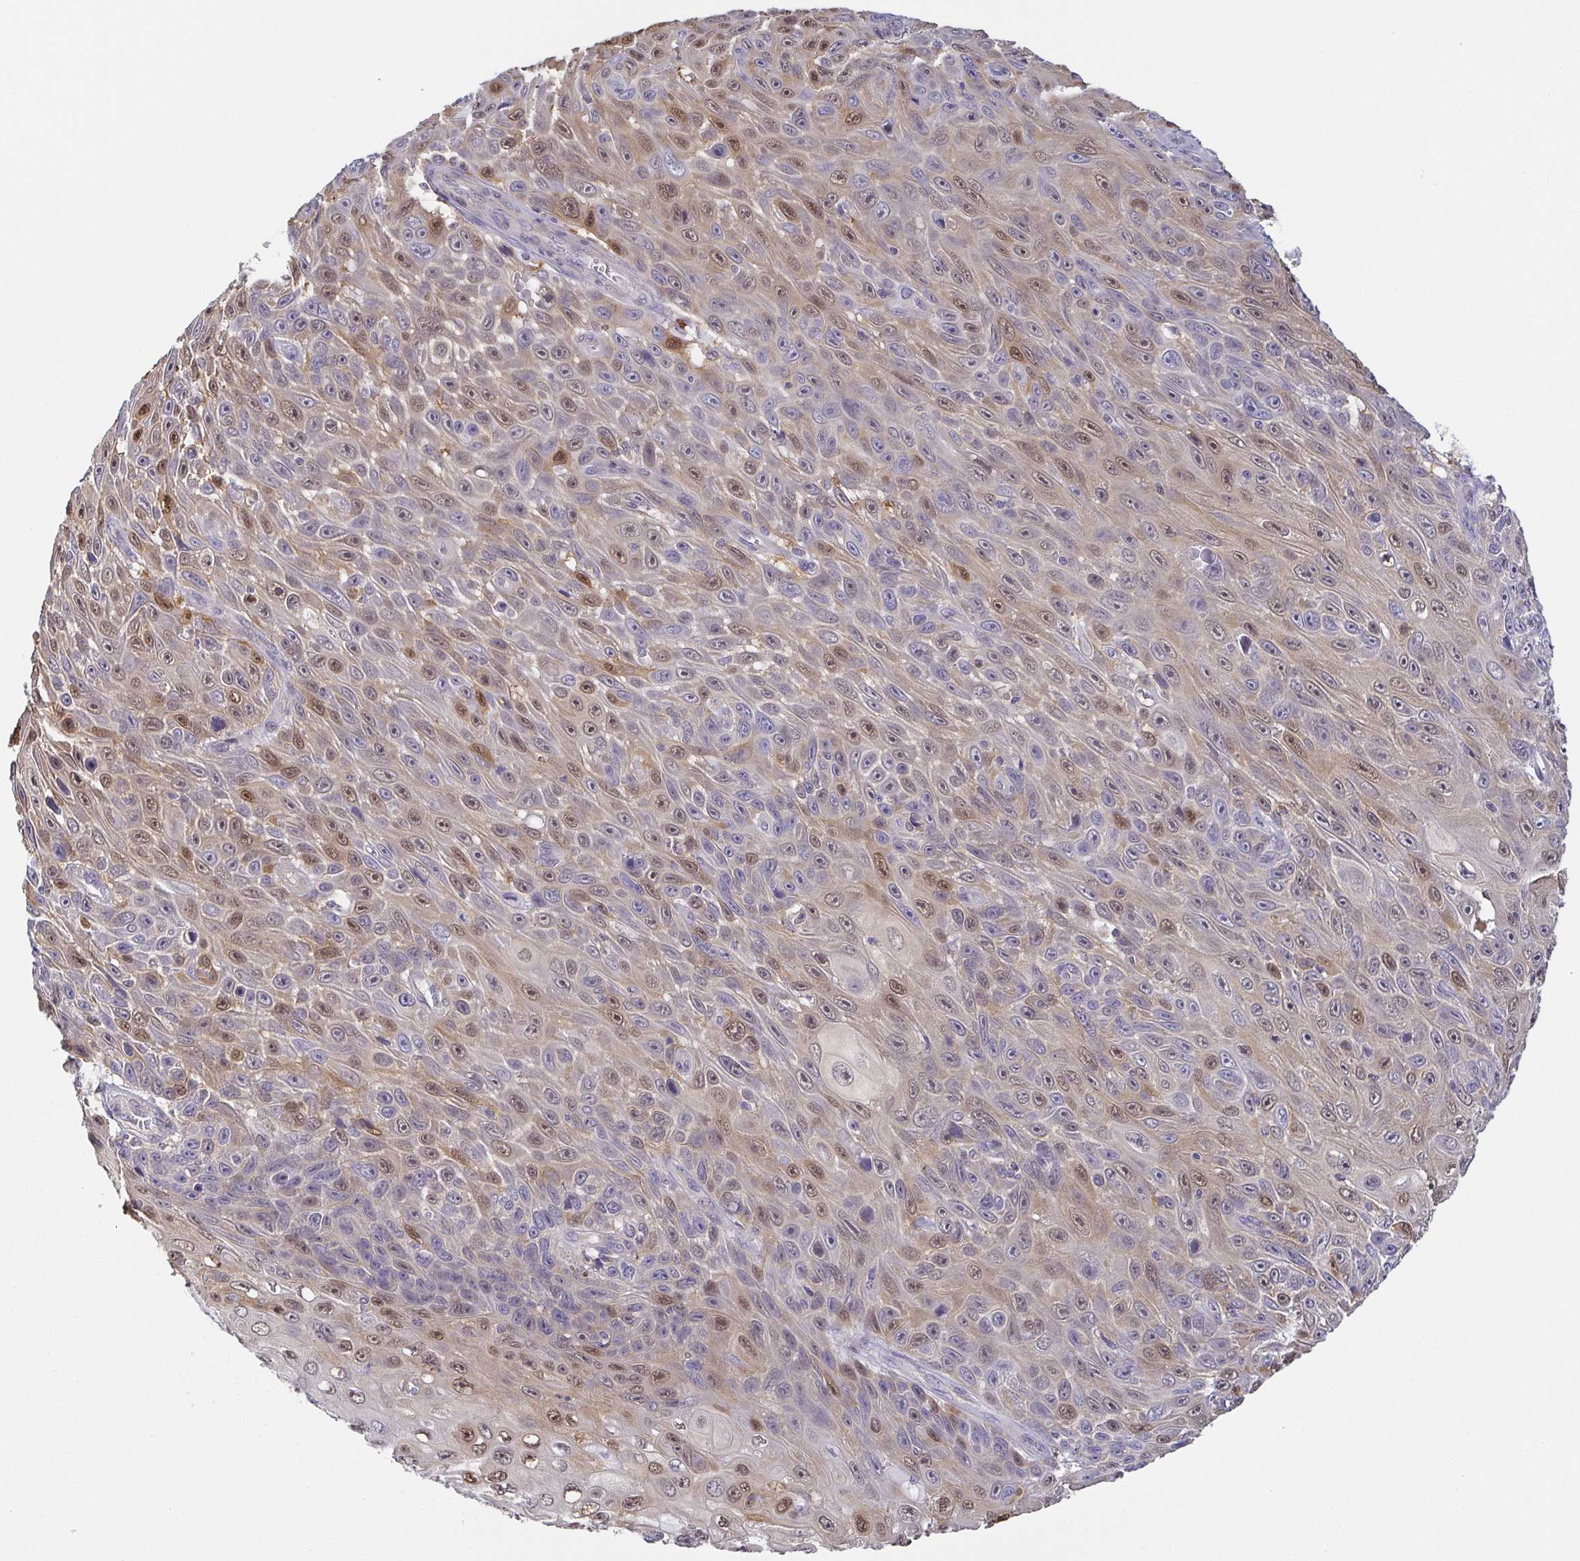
{"staining": {"intensity": "weak", "quantity": "25%-75%", "location": "cytoplasmic/membranous,nuclear"}, "tissue": "skin cancer", "cell_type": "Tumor cells", "image_type": "cancer", "snomed": [{"axis": "morphology", "description": "Squamous cell carcinoma, NOS"}, {"axis": "topography", "description": "Skin"}], "caption": "Skin squamous cell carcinoma tissue displays weak cytoplasmic/membranous and nuclear positivity in approximately 25%-75% of tumor cells, visualized by immunohistochemistry. The staining was performed using DAB (3,3'-diaminobenzidine) to visualize the protein expression in brown, while the nuclei were stained in blue with hematoxylin (Magnification: 20x).", "gene": "BCL2L1", "patient": {"sex": "male", "age": 82}}